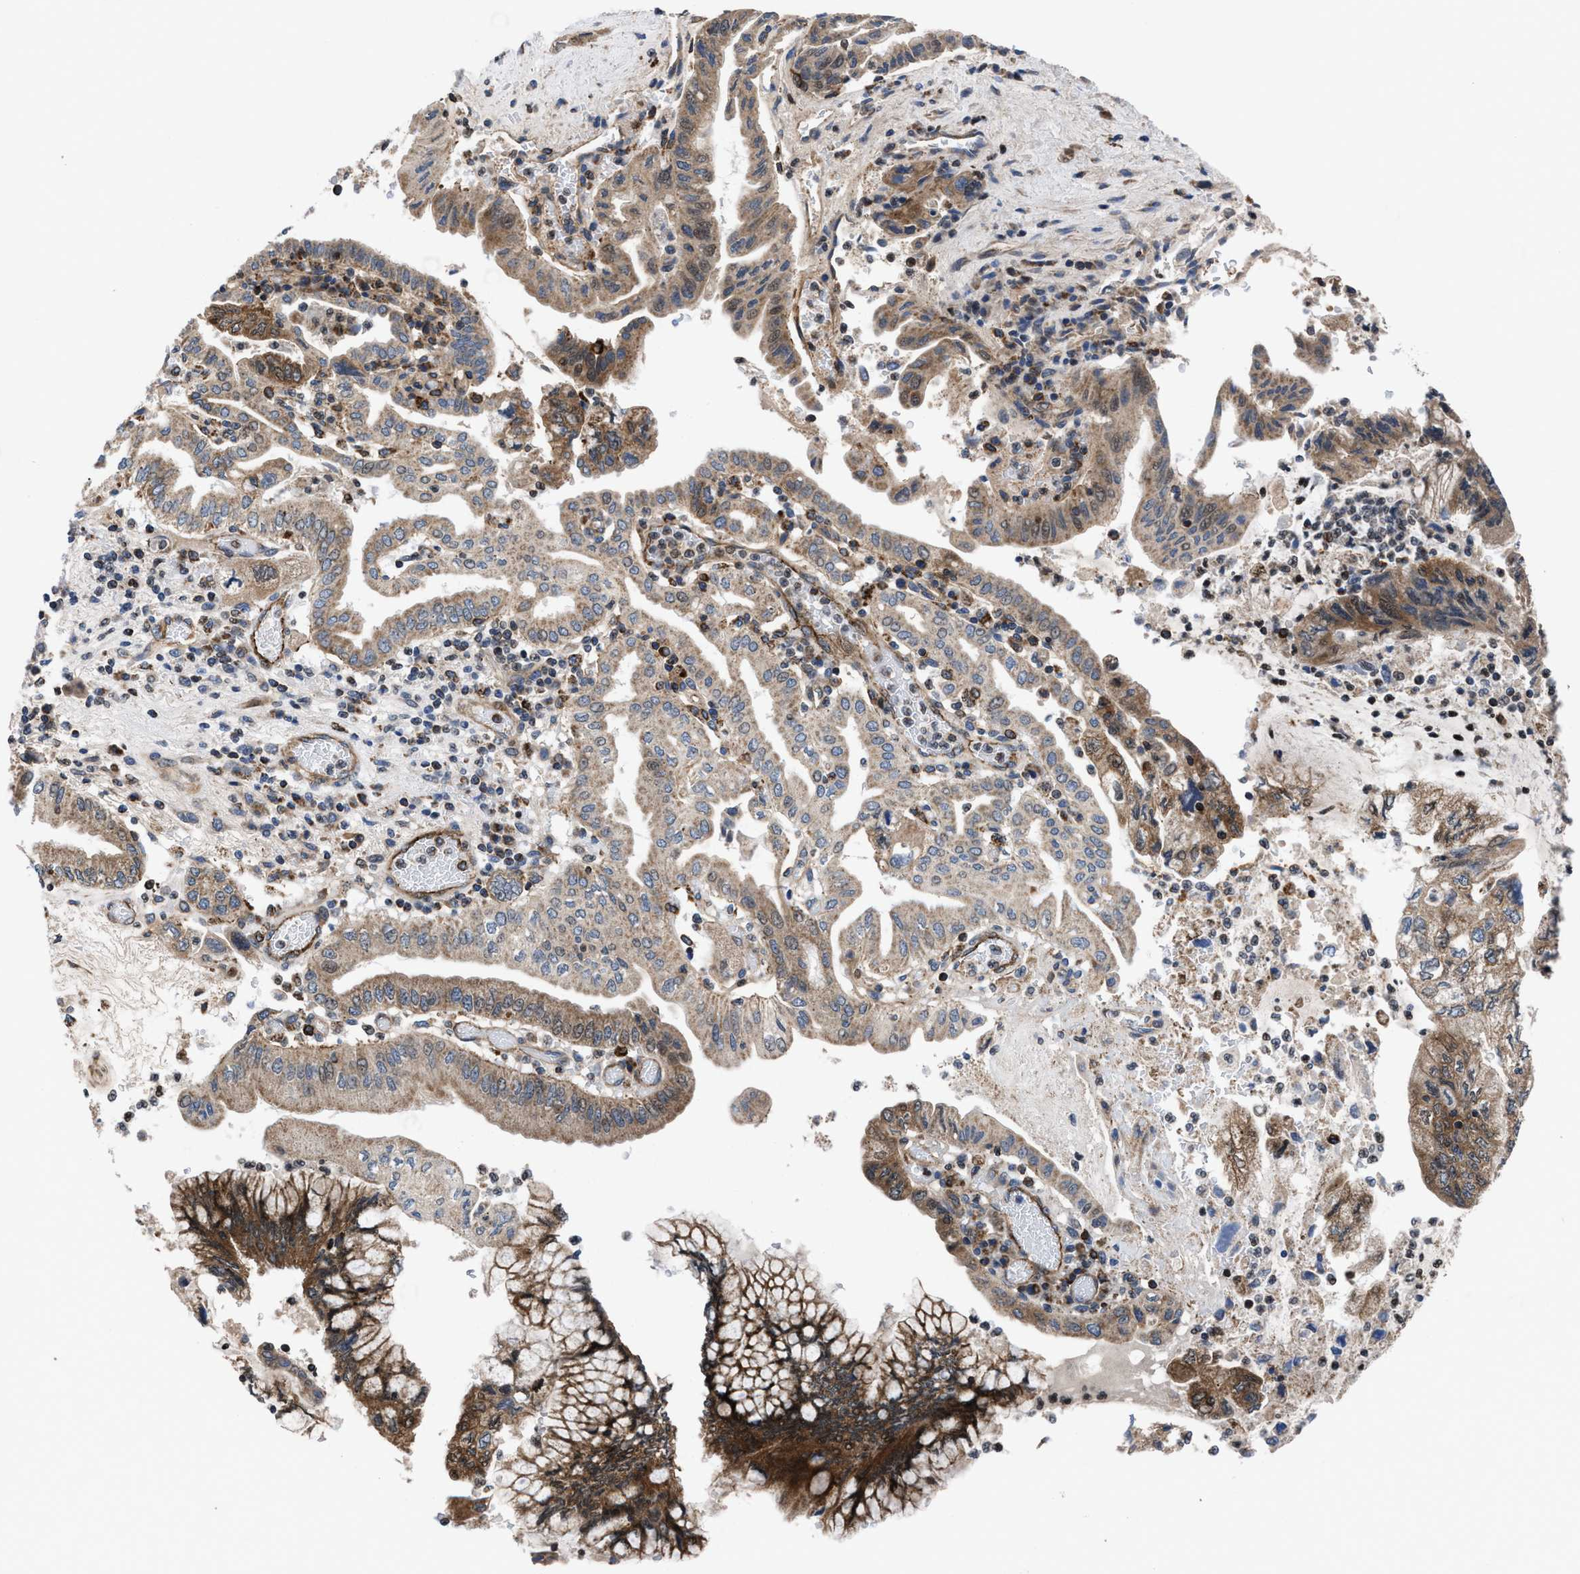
{"staining": {"intensity": "moderate", "quantity": ">75%", "location": "cytoplasmic/membranous"}, "tissue": "pancreatic cancer", "cell_type": "Tumor cells", "image_type": "cancer", "snomed": [{"axis": "morphology", "description": "Adenocarcinoma, NOS"}, {"axis": "topography", "description": "Pancreas"}], "caption": "Human pancreatic adenocarcinoma stained for a protein (brown) demonstrates moderate cytoplasmic/membranous positive positivity in about >75% of tumor cells.", "gene": "PRR15L", "patient": {"sex": "female", "age": 73}}